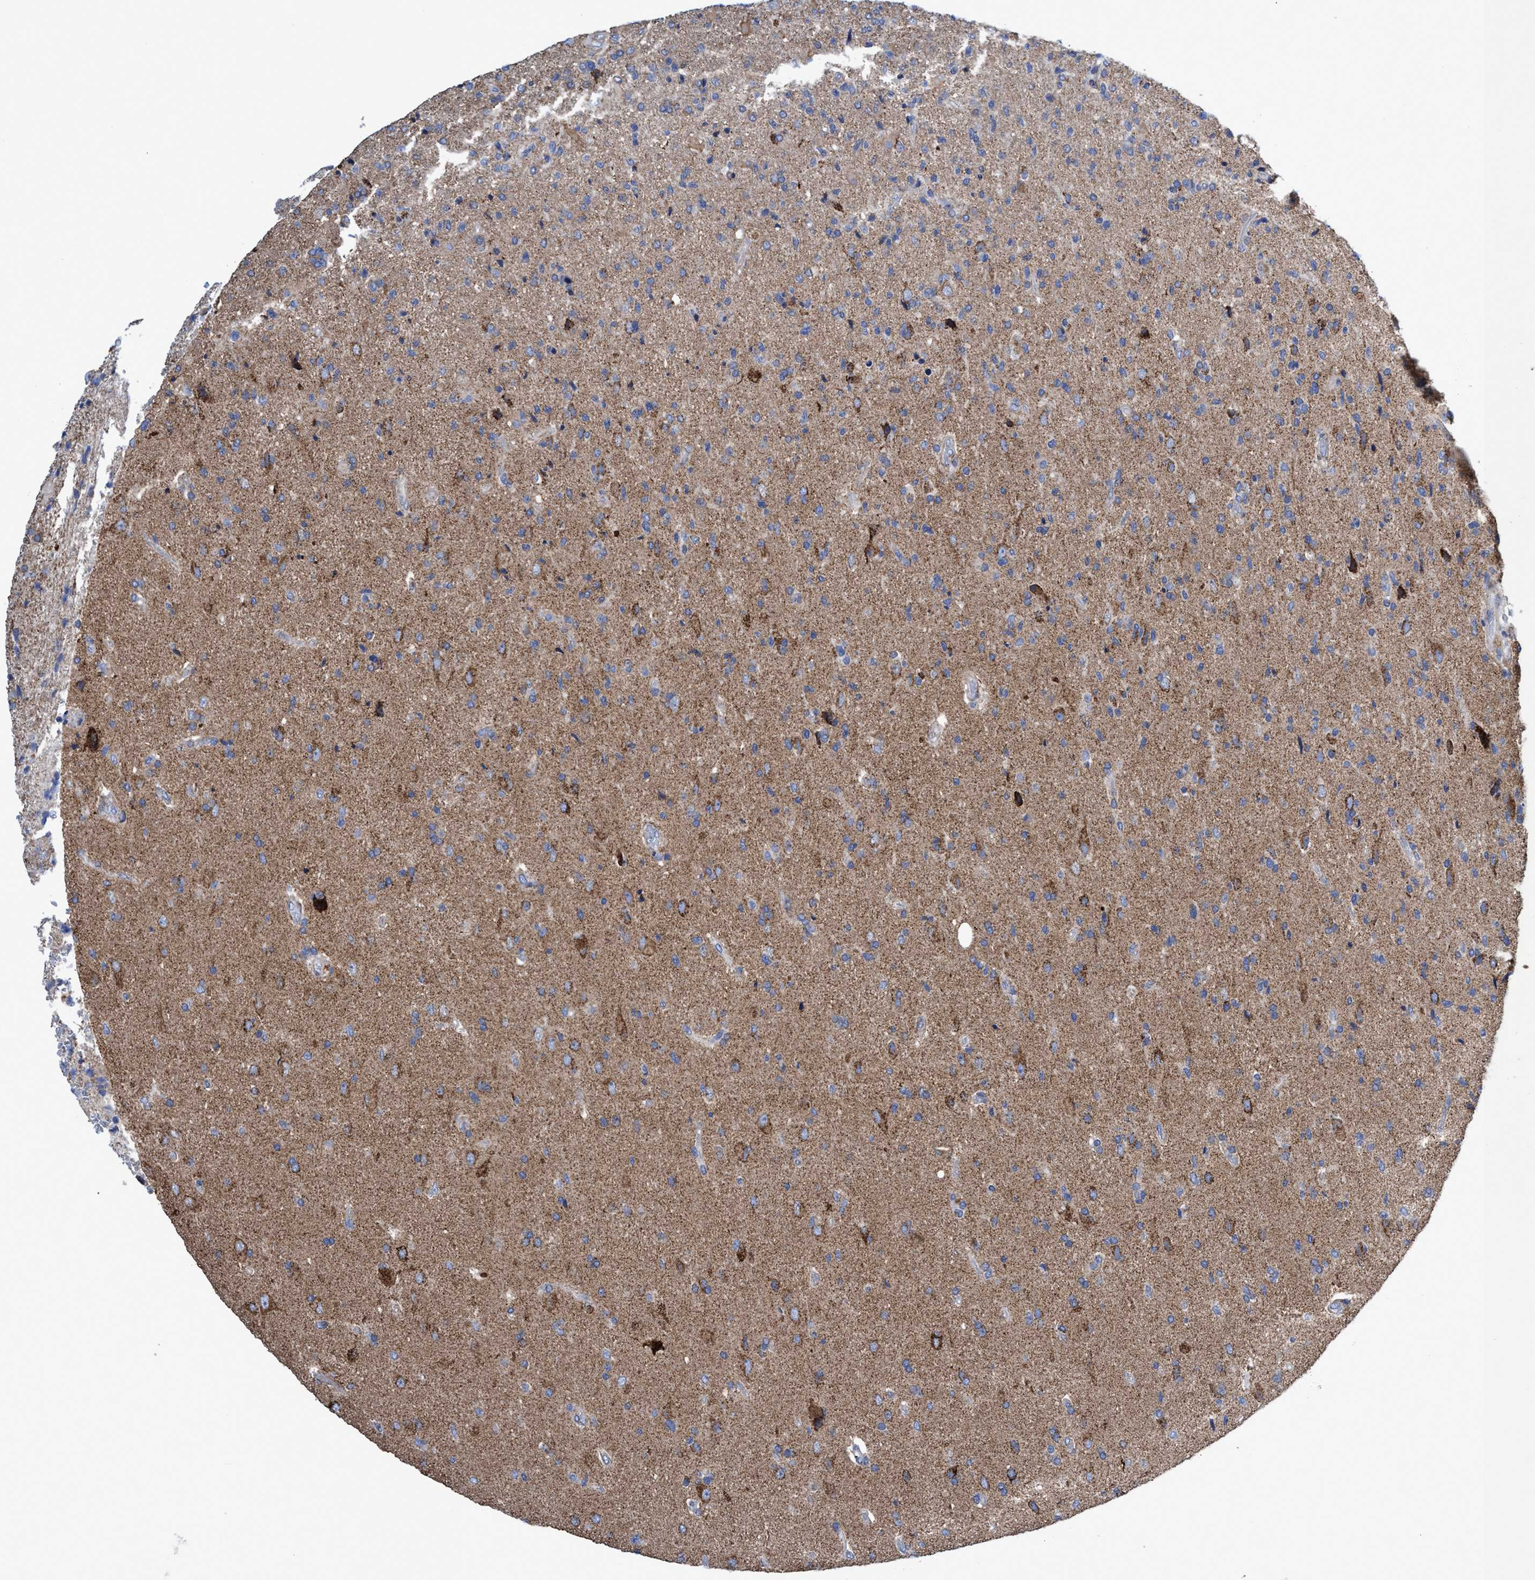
{"staining": {"intensity": "moderate", "quantity": "<25%", "location": "cytoplasmic/membranous"}, "tissue": "glioma", "cell_type": "Tumor cells", "image_type": "cancer", "snomed": [{"axis": "morphology", "description": "Glioma, malignant, High grade"}, {"axis": "topography", "description": "Brain"}], "caption": "IHC micrograph of malignant glioma (high-grade) stained for a protein (brown), which reveals low levels of moderate cytoplasmic/membranous expression in about <25% of tumor cells.", "gene": "ZNF750", "patient": {"sex": "male", "age": 72}}